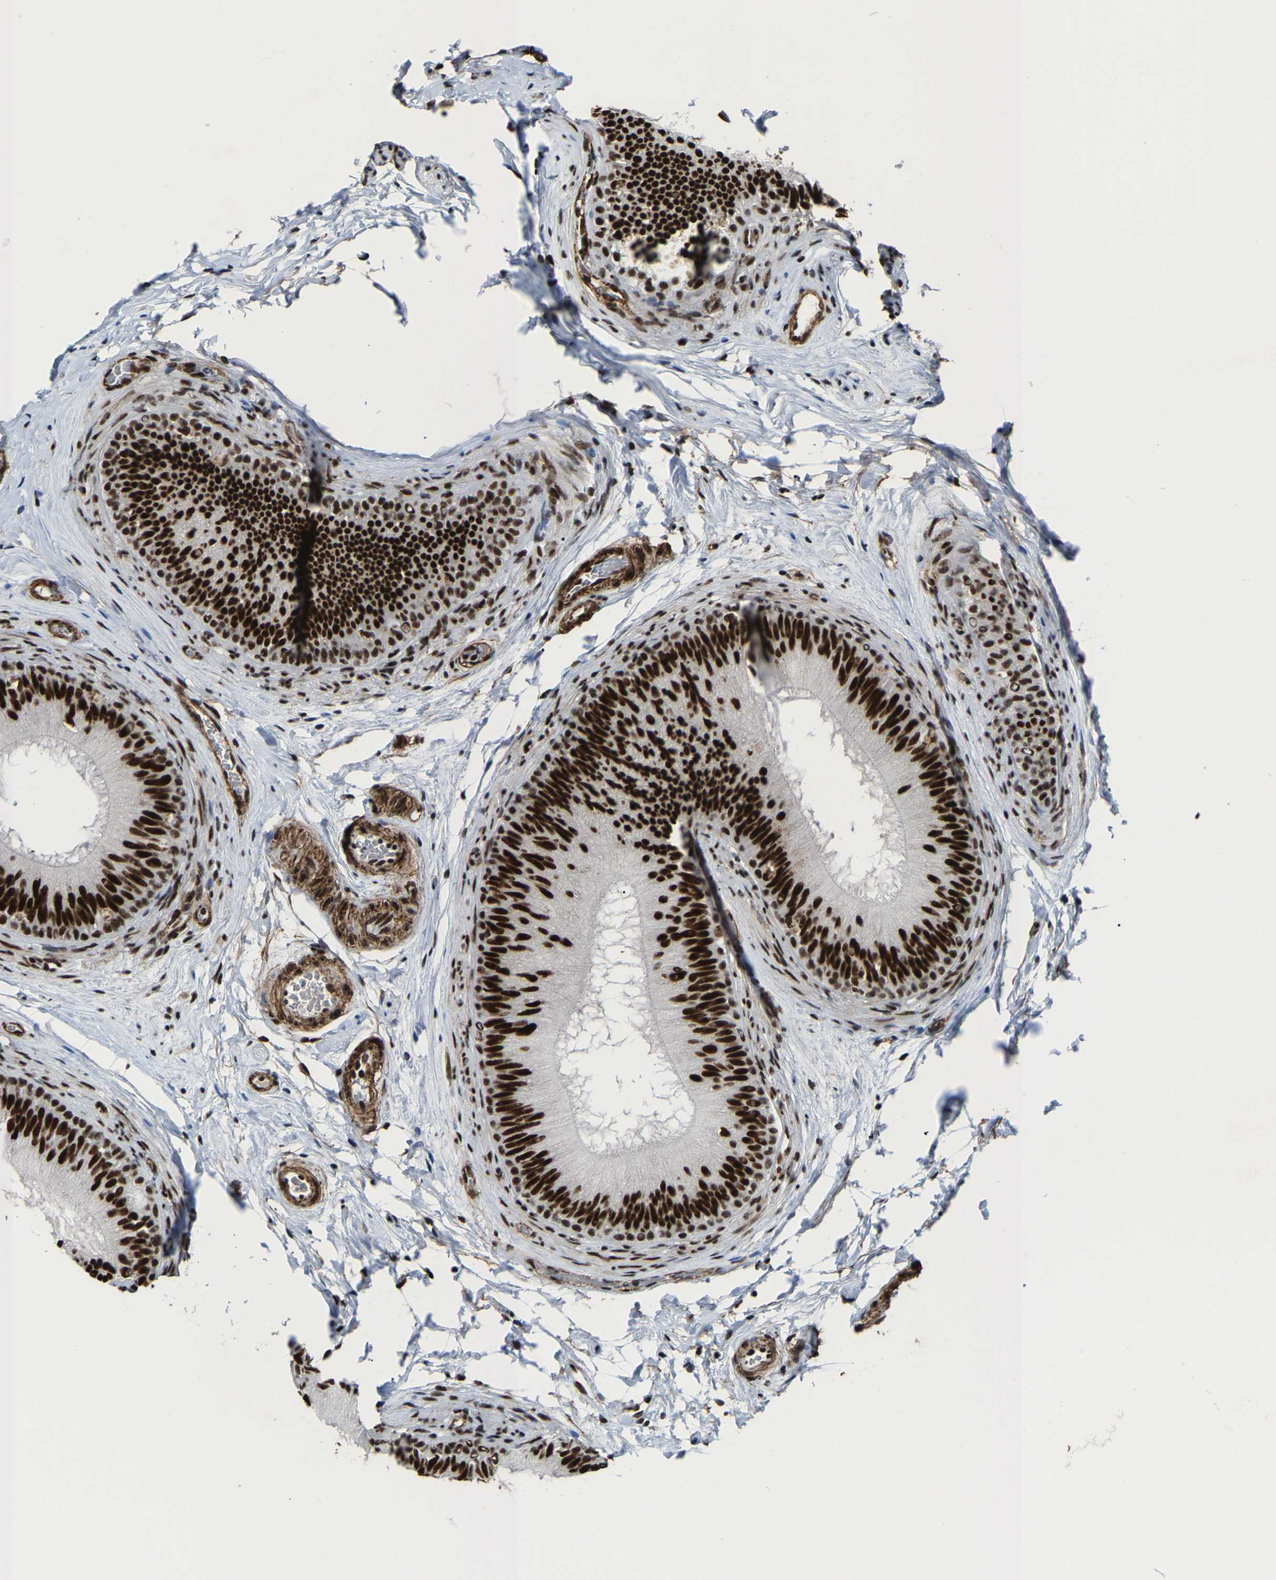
{"staining": {"intensity": "strong", "quantity": ">75%", "location": "nuclear"}, "tissue": "epididymis", "cell_type": "Glandular cells", "image_type": "normal", "snomed": [{"axis": "morphology", "description": "Normal tissue, NOS"}, {"axis": "topography", "description": "Testis"}, {"axis": "topography", "description": "Epididymis"}], "caption": "A brown stain labels strong nuclear expression of a protein in glandular cells of unremarkable epididymis. Nuclei are stained in blue.", "gene": "DDX5", "patient": {"sex": "male", "age": 36}}